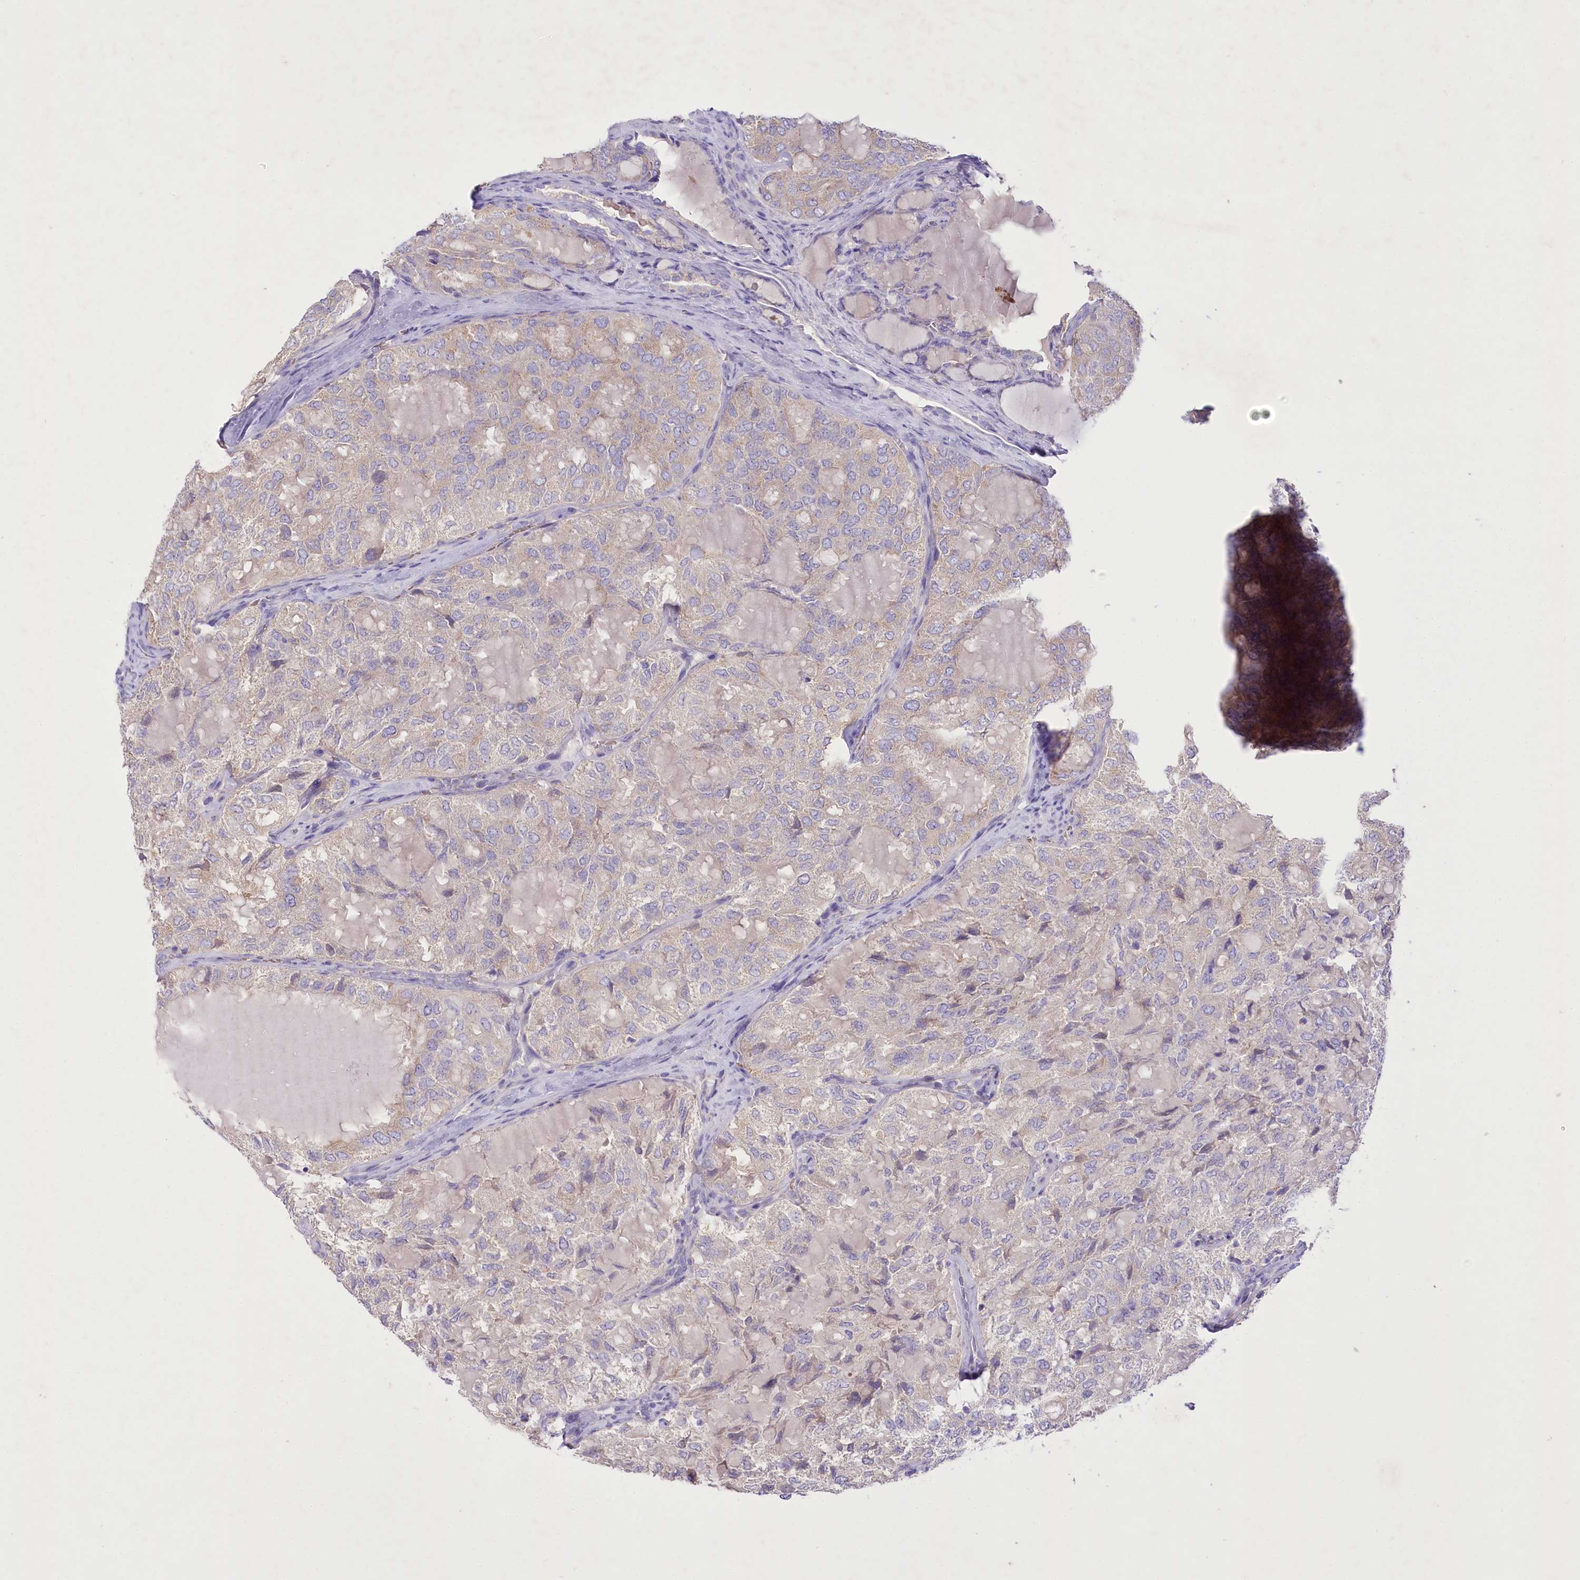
{"staining": {"intensity": "weak", "quantity": "<25%", "location": "cytoplasmic/membranous"}, "tissue": "thyroid cancer", "cell_type": "Tumor cells", "image_type": "cancer", "snomed": [{"axis": "morphology", "description": "Follicular adenoma carcinoma, NOS"}, {"axis": "topography", "description": "Thyroid gland"}], "caption": "Immunohistochemistry image of neoplastic tissue: human follicular adenoma carcinoma (thyroid) stained with DAB shows no significant protein staining in tumor cells. (Stains: DAB (3,3'-diaminobenzidine) immunohistochemistry (IHC) with hematoxylin counter stain, Microscopy: brightfield microscopy at high magnification).", "gene": "PRSS53", "patient": {"sex": "male", "age": 75}}